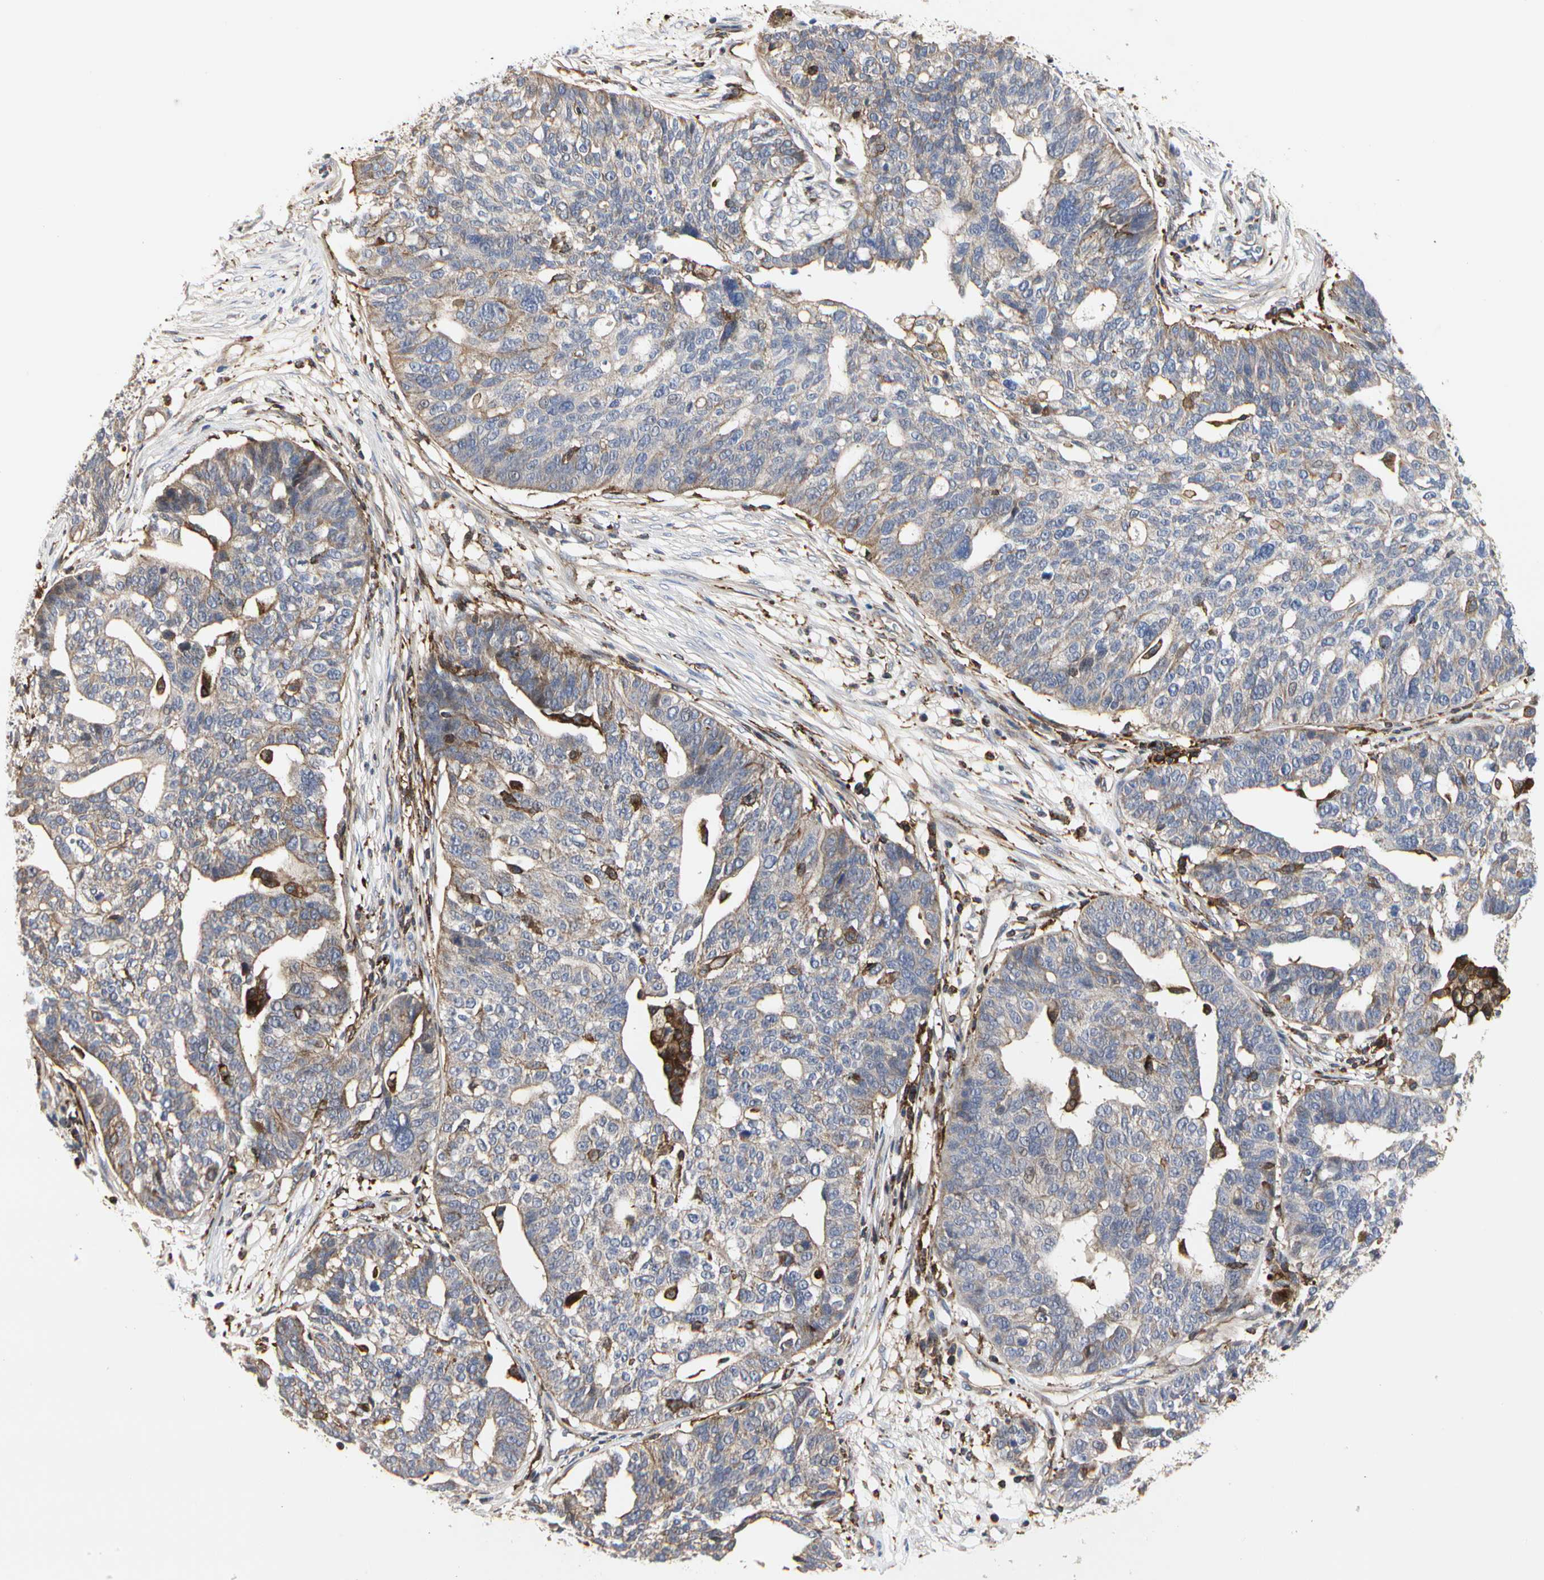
{"staining": {"intensity": "weak", "quantity": "<25%", "location": "cytoplasmic/membranous"}, "tissue": "ovarian cancer", "cell_type": "Tumor cells", "image_type": "cancer", "snomed": [{"axis": "morphology", "description": "Cystadenocarcinoma, serous, NOS"}, {"axis": "topography", "description": "Ovary"}], "caption": "Immunohistochemical staining of human serous cystadenocarcinoma (ovarian) demonstrates no significant expression in tumor cells. (DAB (3,3'-diaminobenzidine) immunohistochemistry with hematoxylin counter stain).", "gene": "NAPG", "patient": {"sex": "female", "age": 59}}